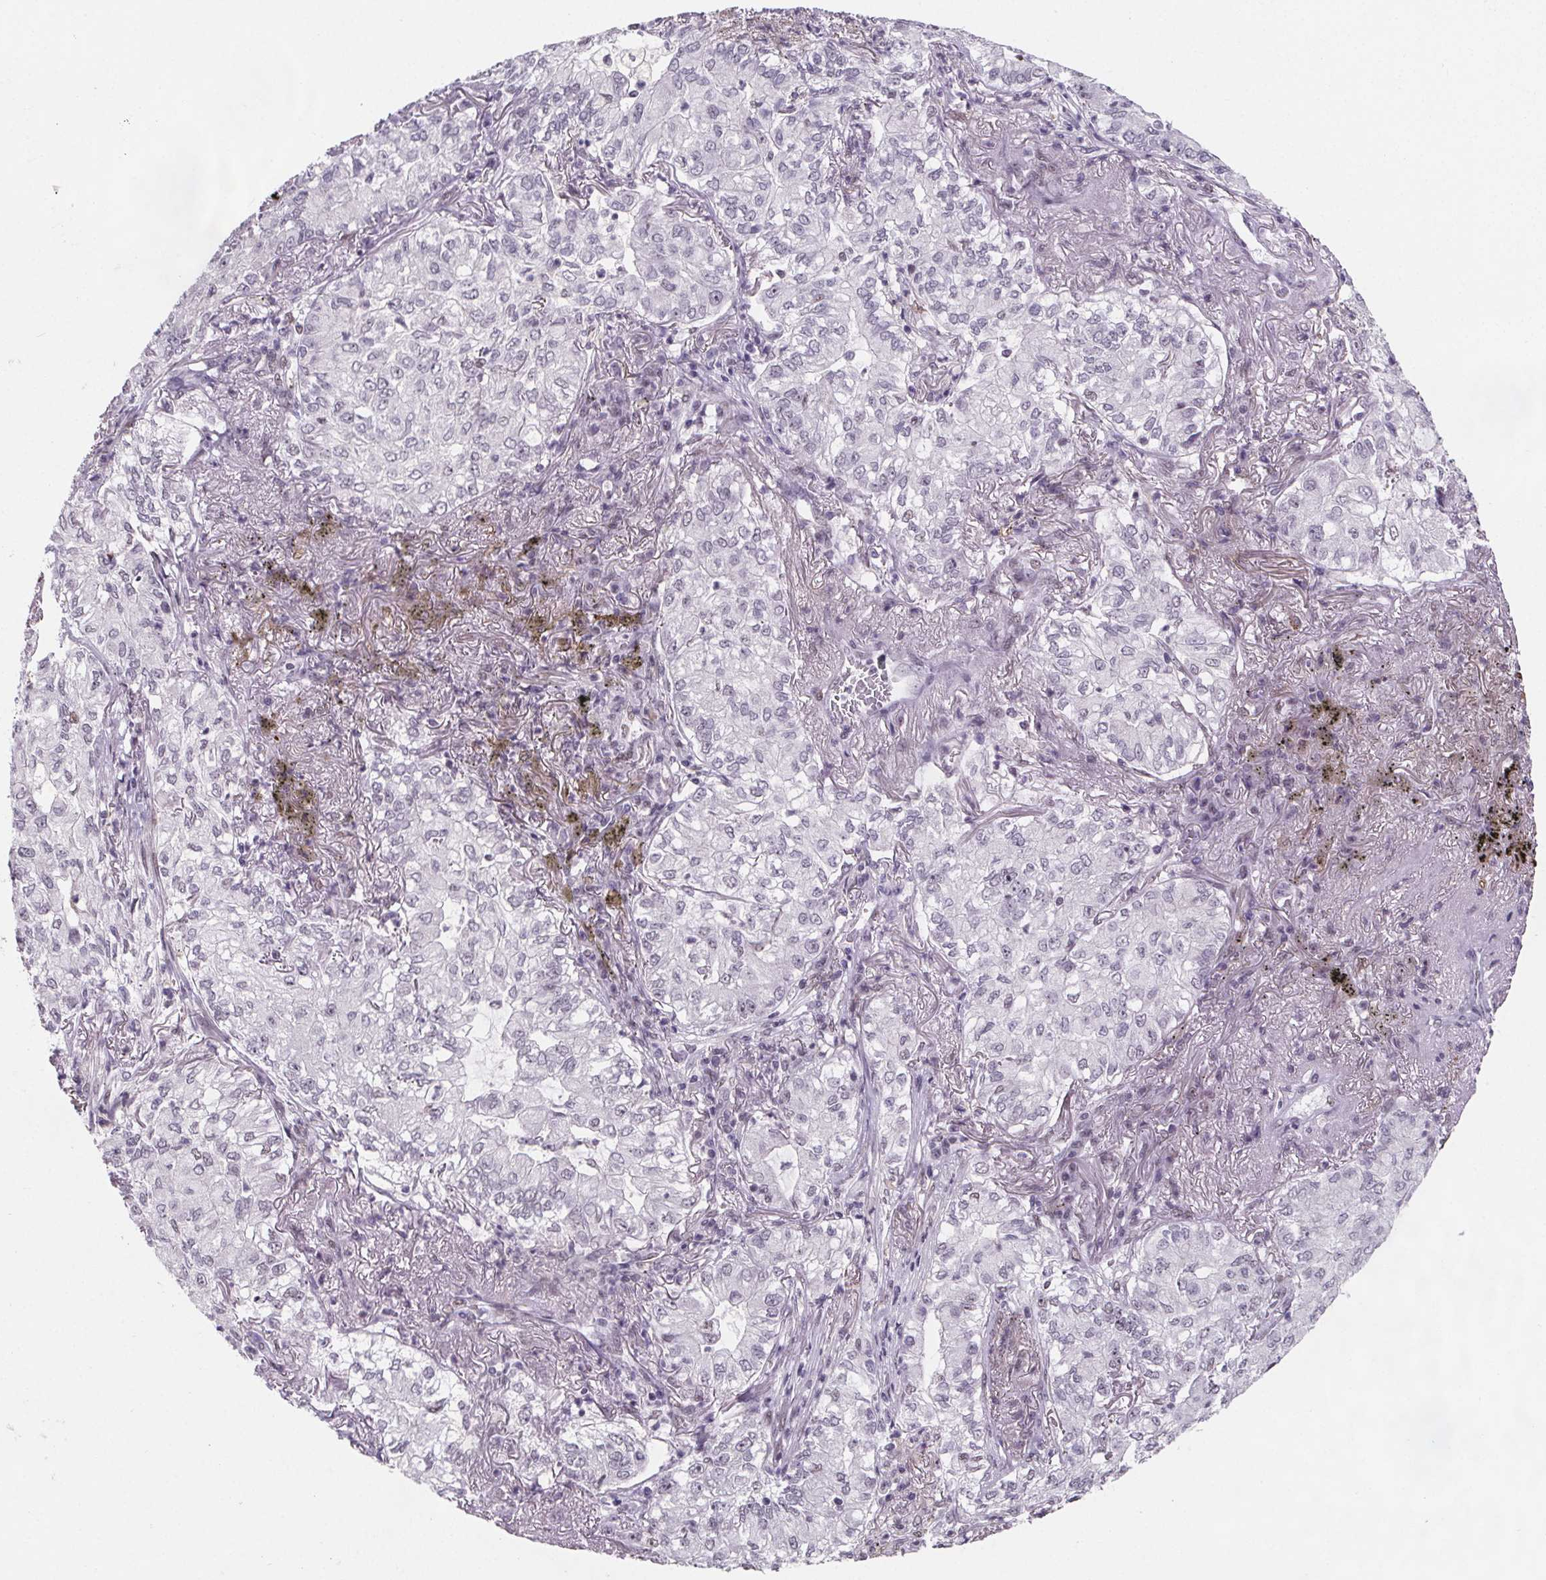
{"staining": {"intensity": "negative", "quantity": "none", "location": "none"}, "tissue": "lung cancer", "cell_type": "Tumor cells", "image_type": "cancer", "snomed": [{"axis": "morphology", "description": "Adenocarcinoma, NOS"}, {"axis": "topography", "description": "Lung"}], "caption": "Tumor cells are negative for brown protein staining in lung adenocarcinoma.", "gene": "ZNF572", "patient": {"sex": "female", "age": 73}}